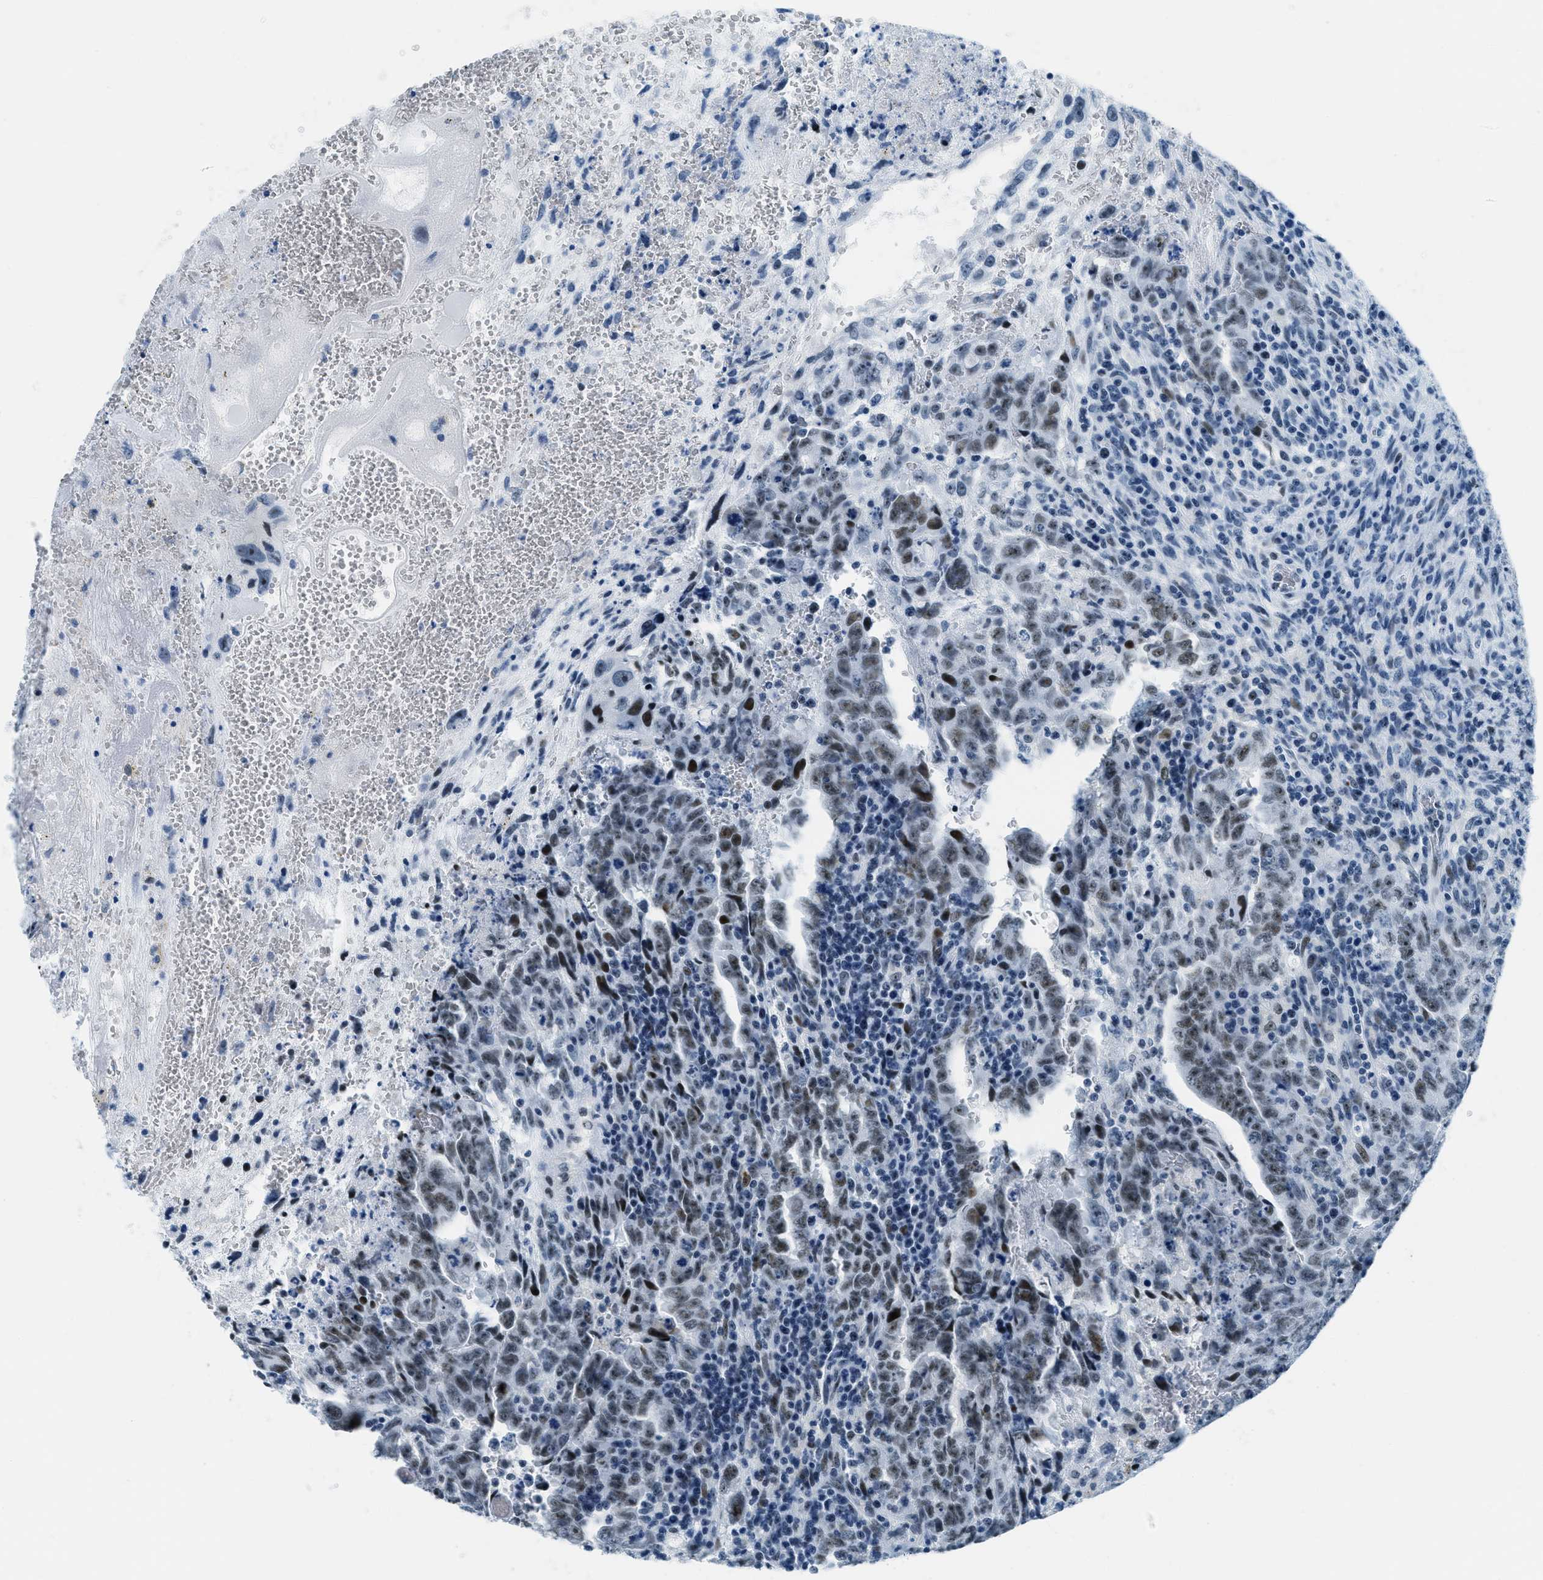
{"staining": {"intensity": "moderate", "quantity": ">75%", "location": "nuclear"}, "tissue": "testis cancer", "cell_type": "Tumor cells", "image_type": "cancer", "snomed": [{"axis": "morphology", "description": "Carcinoma, Embryonal, NOS"}, {"axis": "topography", "description": "Testis"}], "caption": "Immunohistochemical staining of human testis embryonal carcinoma shows medium levels of moderate nuclear protein staining in about >75% of tumor cells. The protein is shown in brown color, while the nuclei are stained blue.", "gene": "PLA2G2A", "patient": {"sex": "male", "age": 28}}